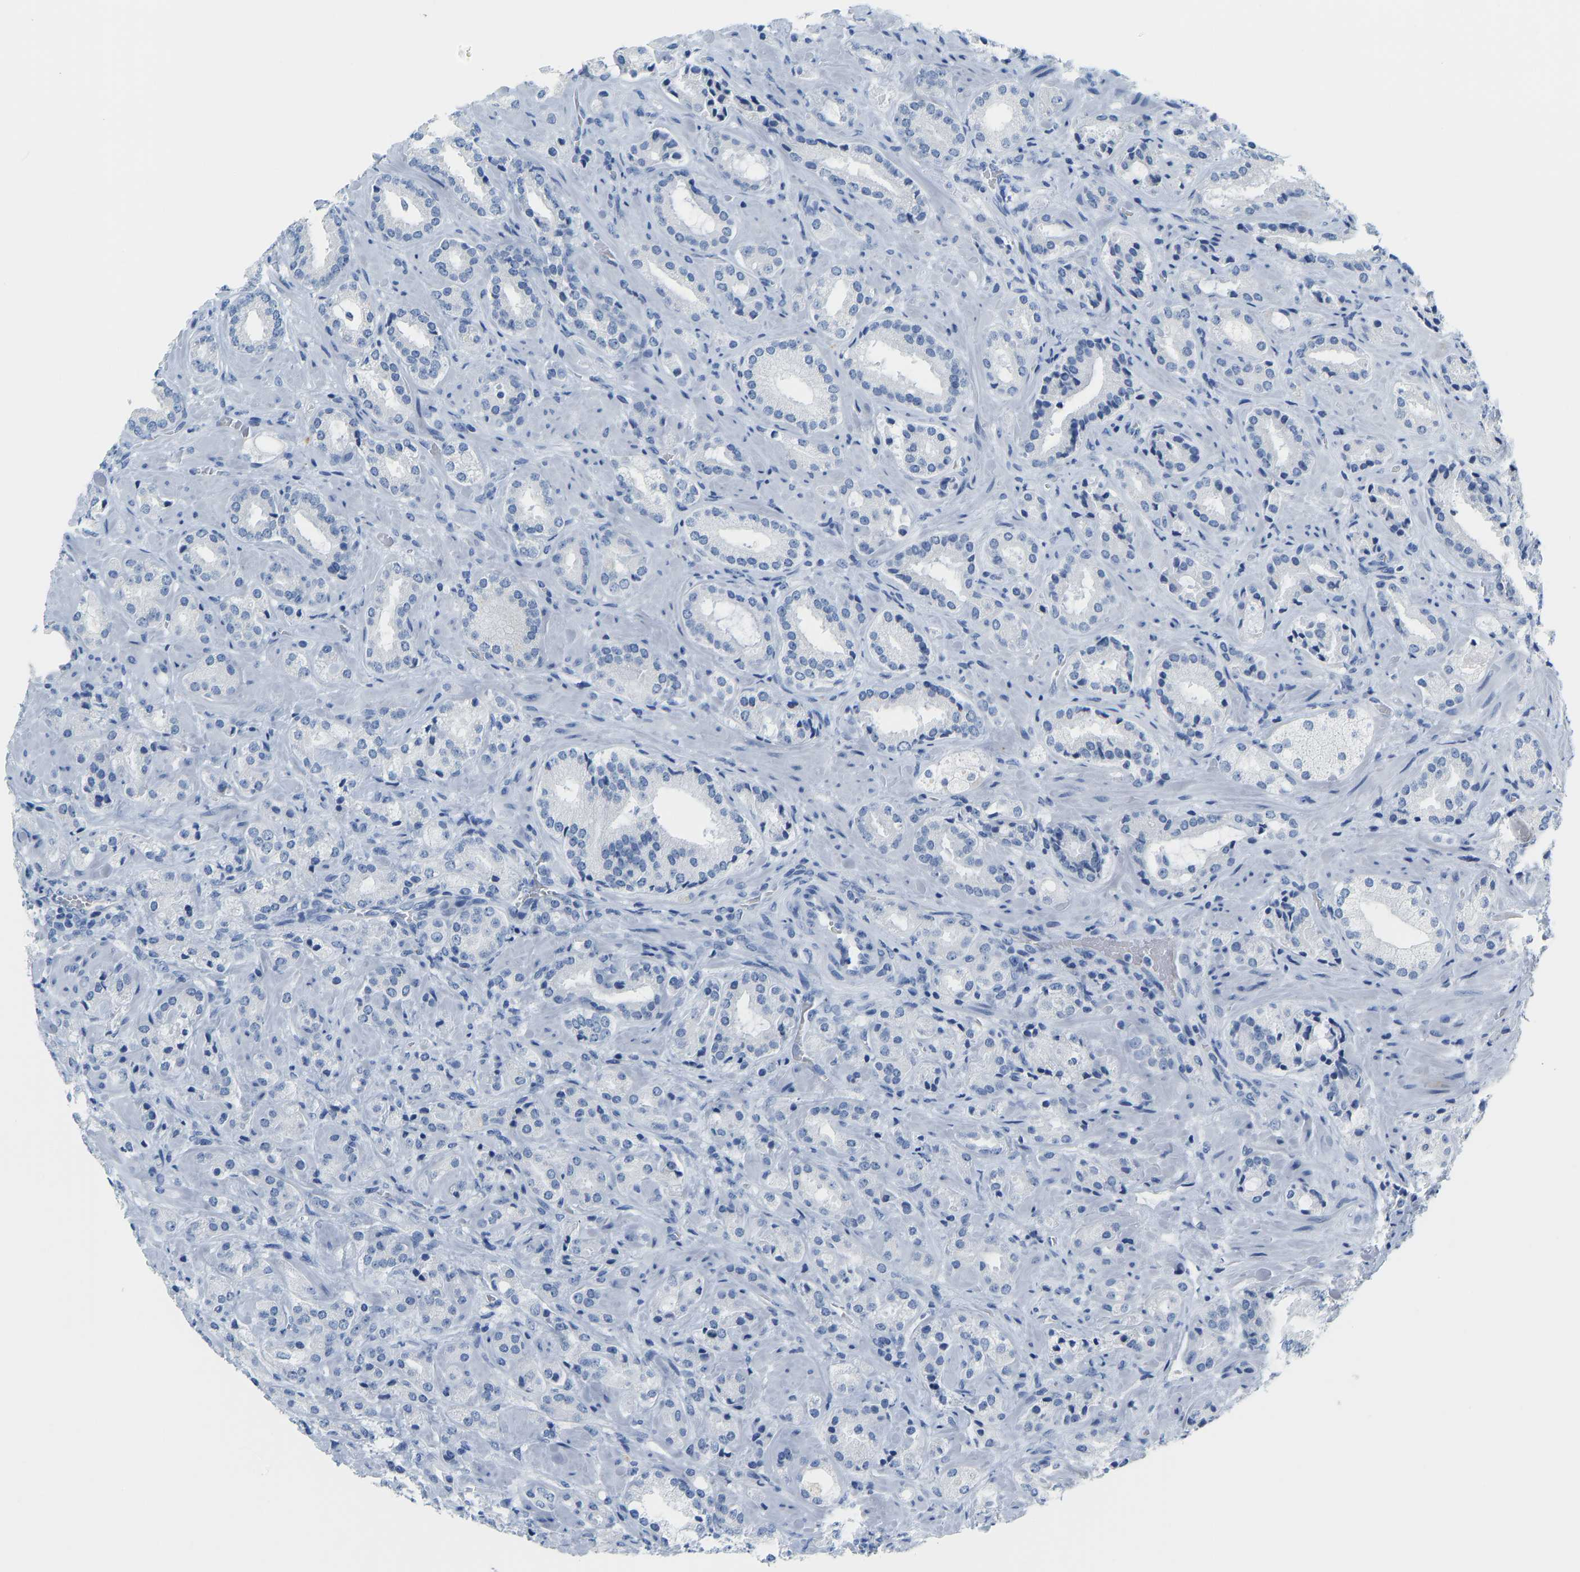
{"staining": {"intensity": "negative", "quantity": "none", "location": "none"}, "tissue": "prostate cancer", "cell_type": "Tumor cells", "image_type": "cancer", "snomed": [{"axis": "morphology", "description": "Adenocarcinoma, High grade"}, {"axis": "topography", "description": "Prostate"}], "caption": "The immunohistochemistry (IHC) photomicrograph has no significant positivity in tumor cells of prostate adenocarcinoma (high-grade) tissue.", "gene": "SERPINB3", "patient": {"sex": "male", "age": 64}}